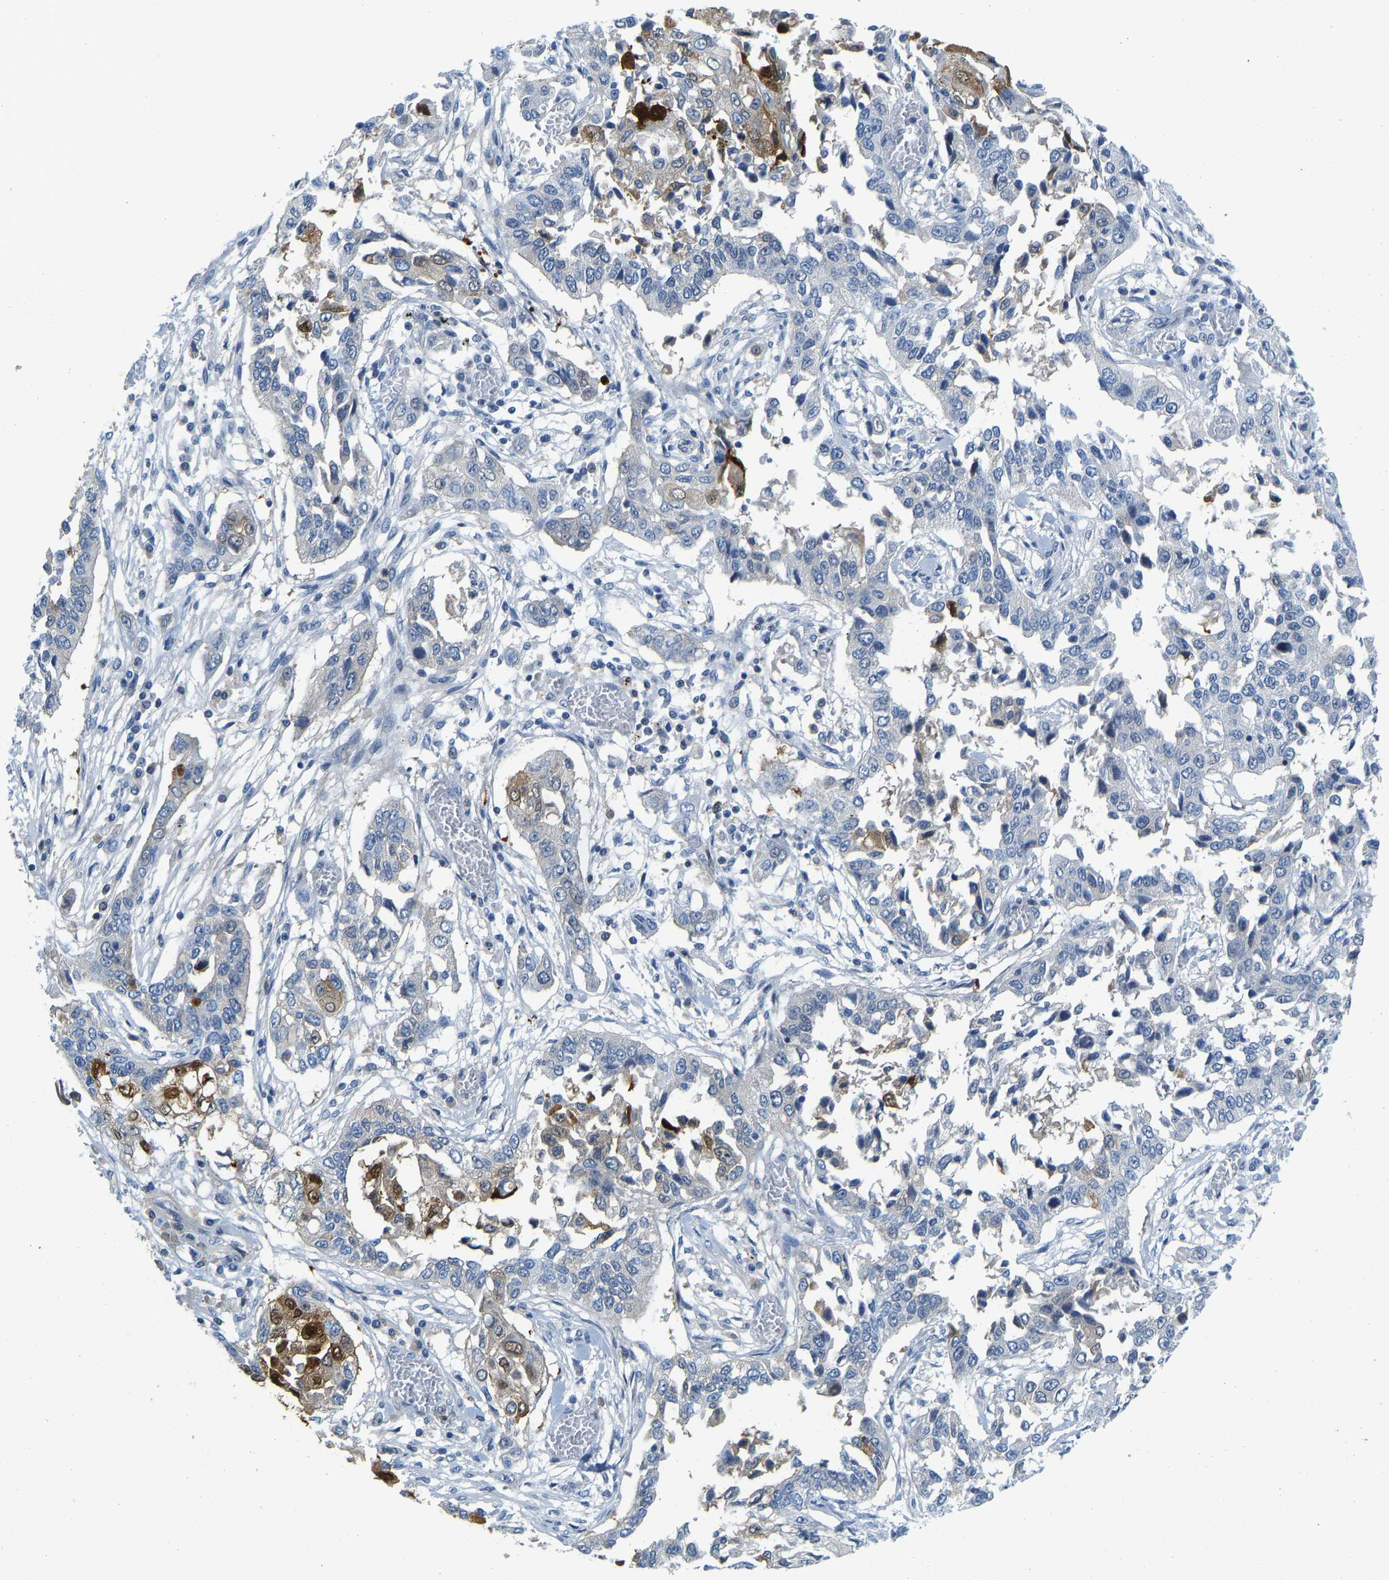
{"staining": {"intensity": "strong", "quantity": "<25%", "location": "cytoplasmic/membranous,nuclear"}, "tissue": "lung cancer", "cell_type": "Tumor cells", "image_type": "cancer", "snomed": [{"axis": "morphology", "description": "Squamous cell carcinoma, NOS"}, {"axis": "topography", "description": "Lung"}], "caption": "A micrograph of squamous cell carcinoma (lung) stained for a protein exhibits strong cytoplasmic/membranous and nuclear brown staining in tumor cells.", "gene": "SERPINB3", "patient": {"sex": "male", "age": 71}}